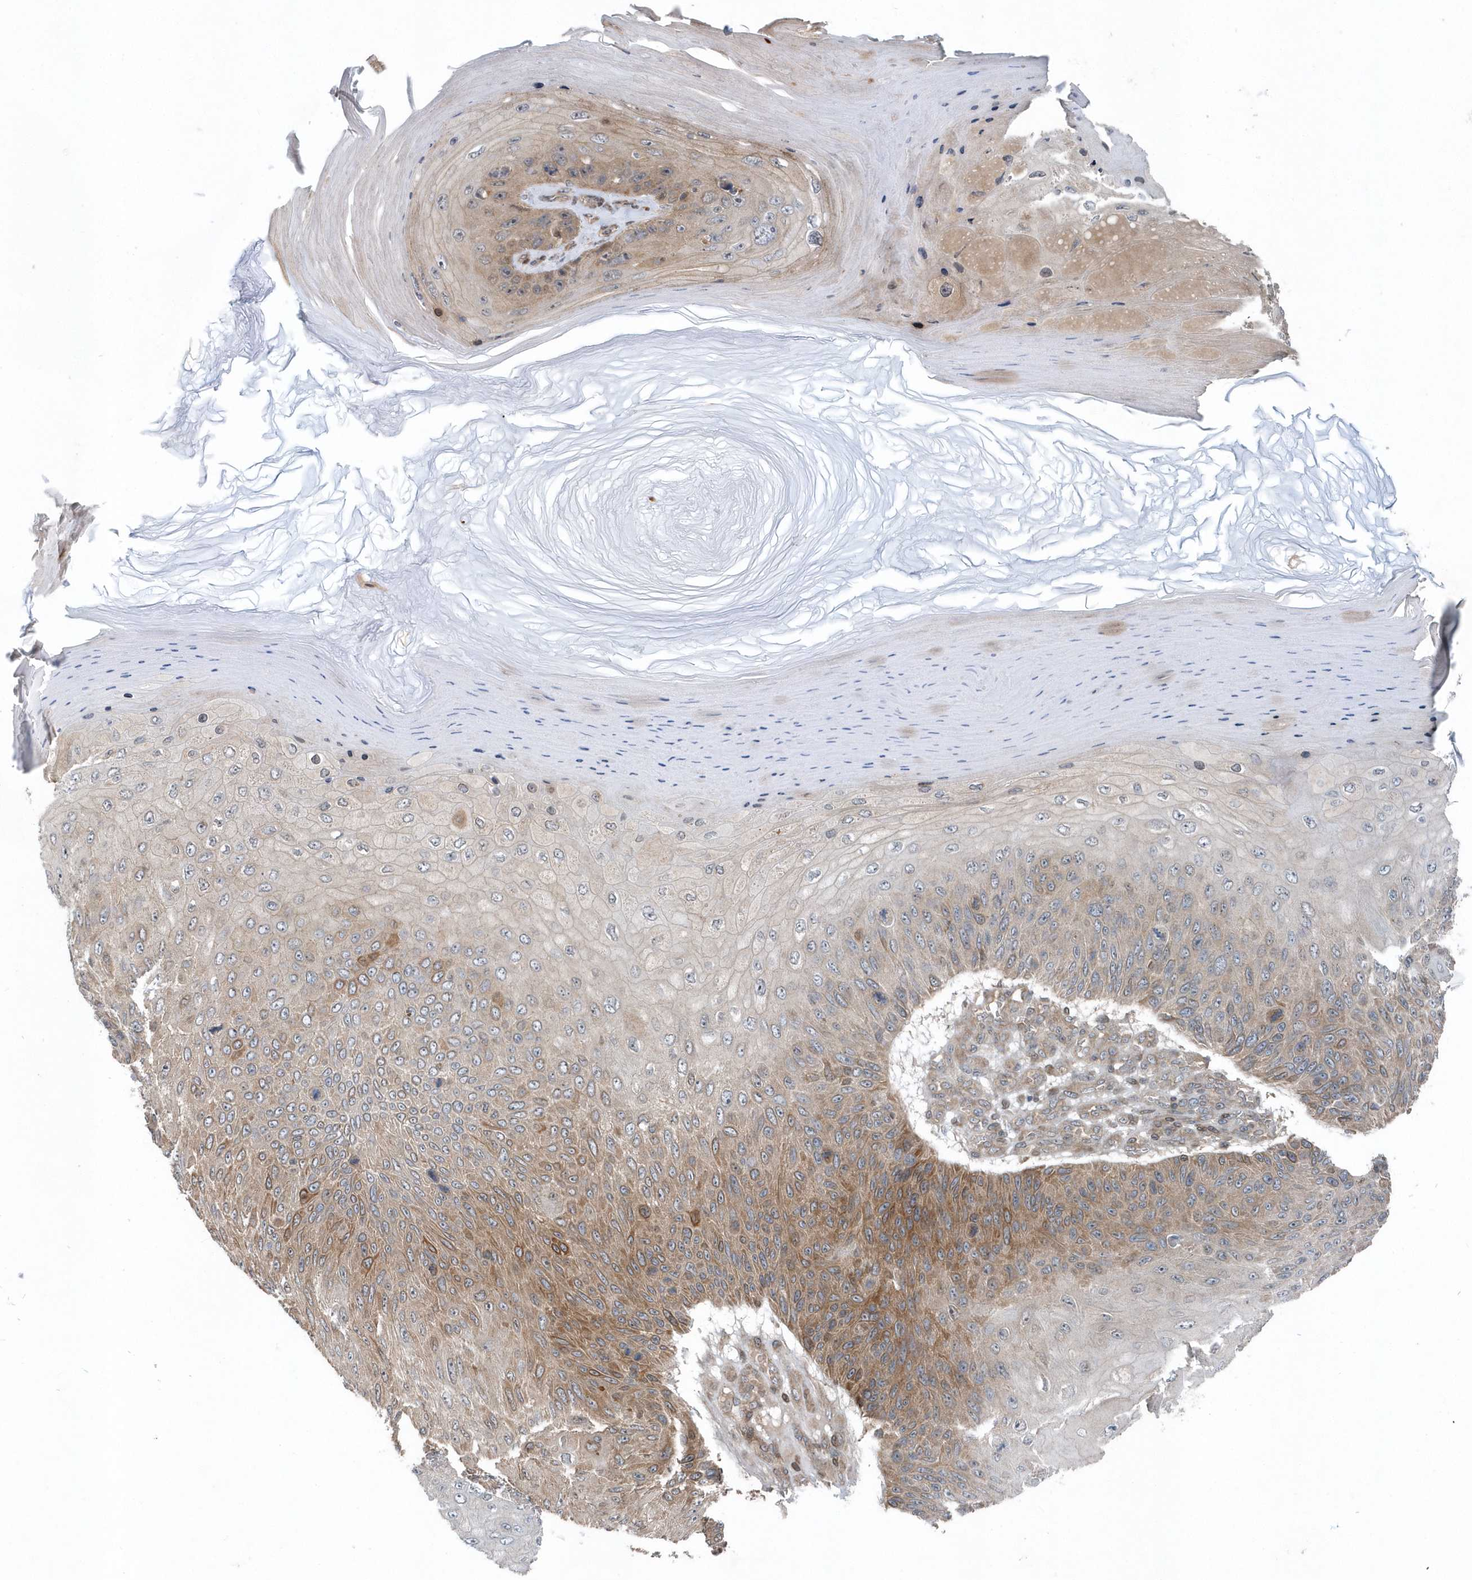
{"staining": {"intensity": "moderate", "quantity": "<25%", "location": "cytoplasmic/membranous"}, "tissue": "skin cancer", "cell_type": "Tumor cells", "image_type": "cancer", "snomed": [{"axis": "morphology", "description": "Squamous cell carcinoma, NOS"}, {"axis": "topography", "description": "Skin"}], "caption": "Human skin cancer stained with a brown dye displays moderate cytoplasmic/membranous positive positivity in about <25% of tumor cells.", "gene": "MCC", "patient": {"sex": "female", "age": 88}}